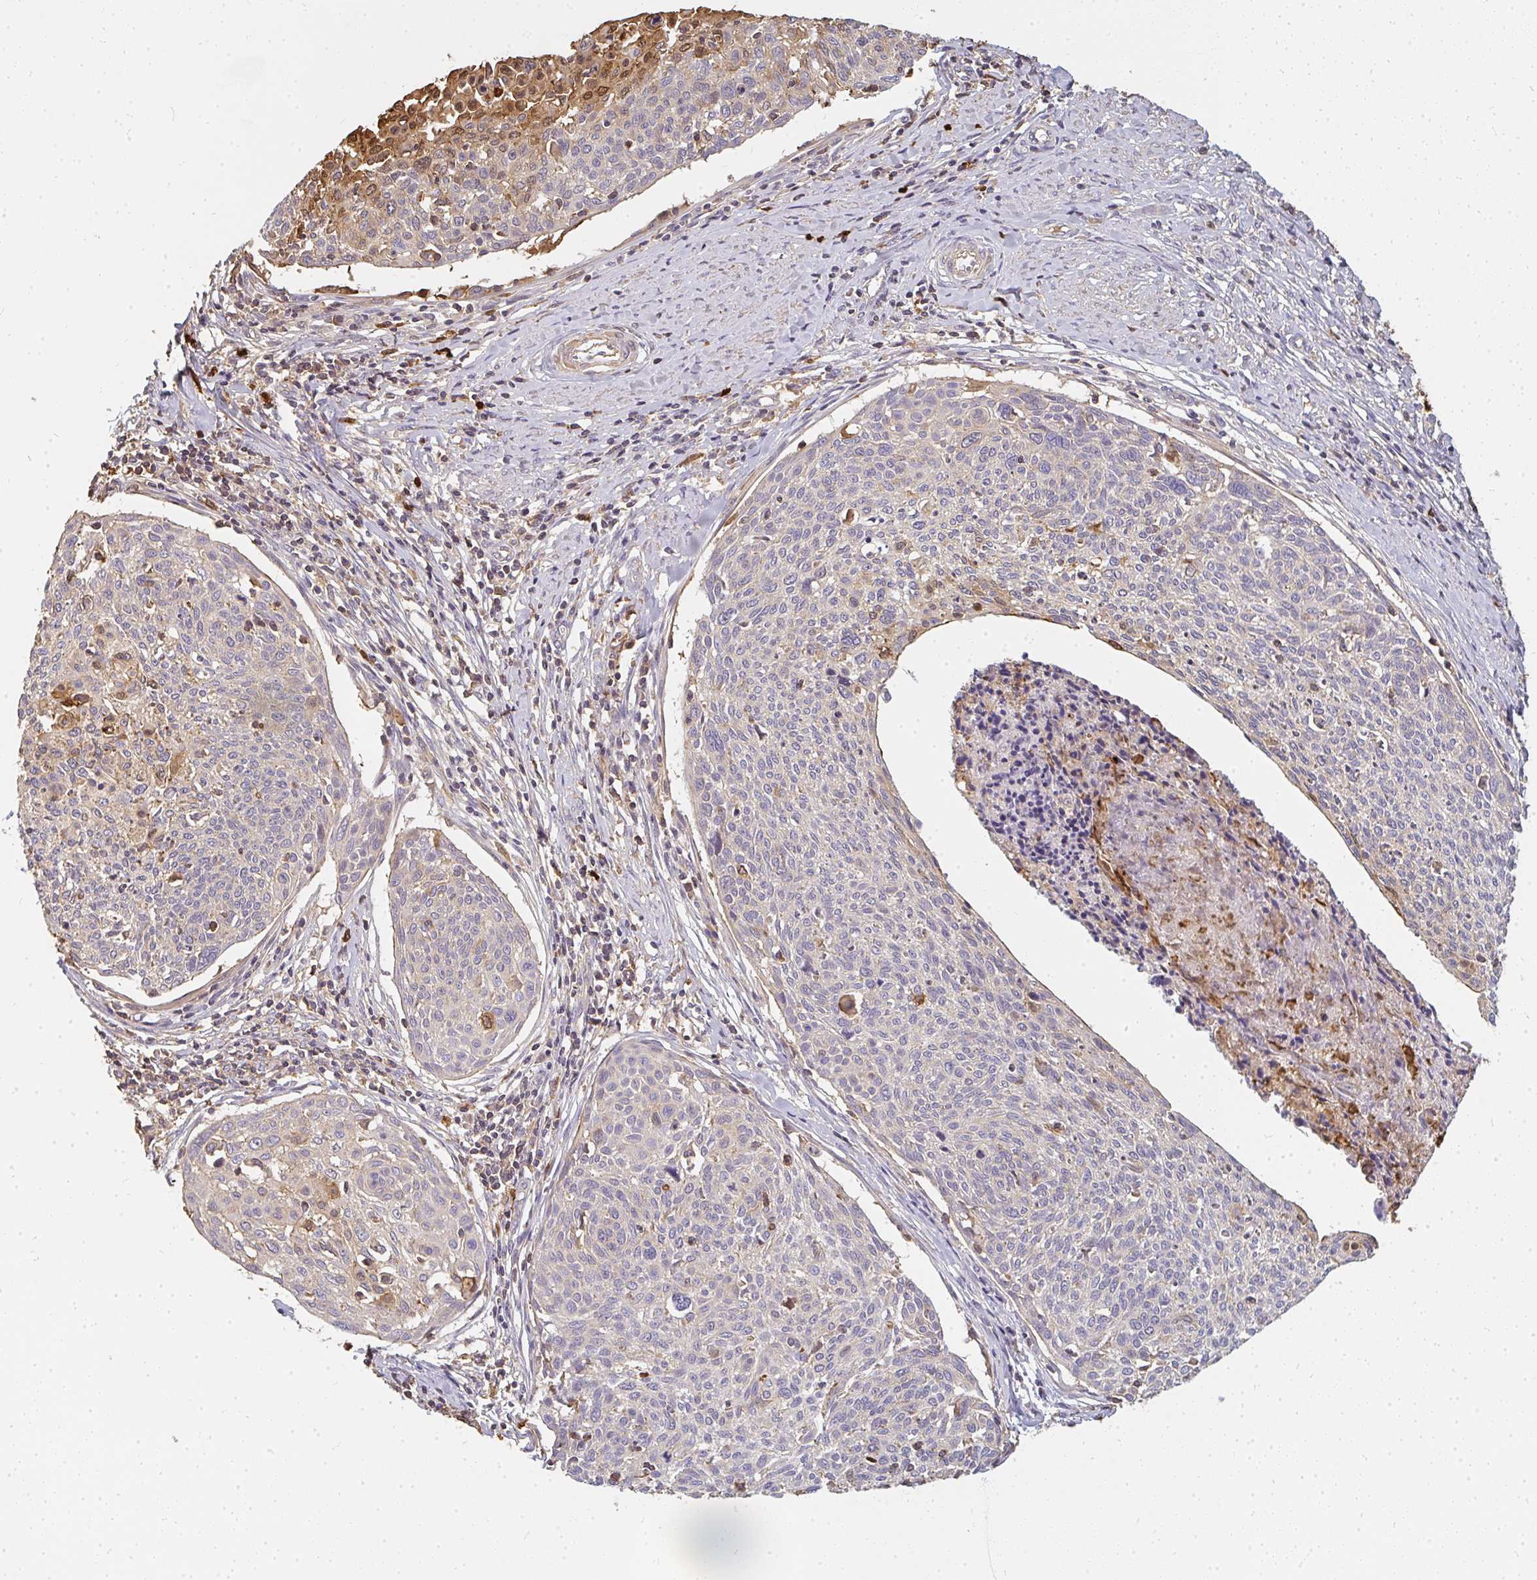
{"staining": {"intensity": "moderate", "quantity": "<25%", "location": "cytoplasmic/membranous,nuclear"}, "tissue": "cervical cancer", "cell_type": "Tumor cells", "image_type": "cancer", "snomed": [{"axis": "morphology", "description": "Squamous cell carcinoma, NOS"}, {"axis": "topography", "description": "Cervix"}], "caption": "Immunohistochemical staining of human cervical cancer (squamous cell carcinoma) displays low levels of moderate cytoplasmic/membranous and nuclear positivity in approximately <25% of tumor cells.", "gene": "CNTRL", "patient": {"sex": "female", "age": 49}}